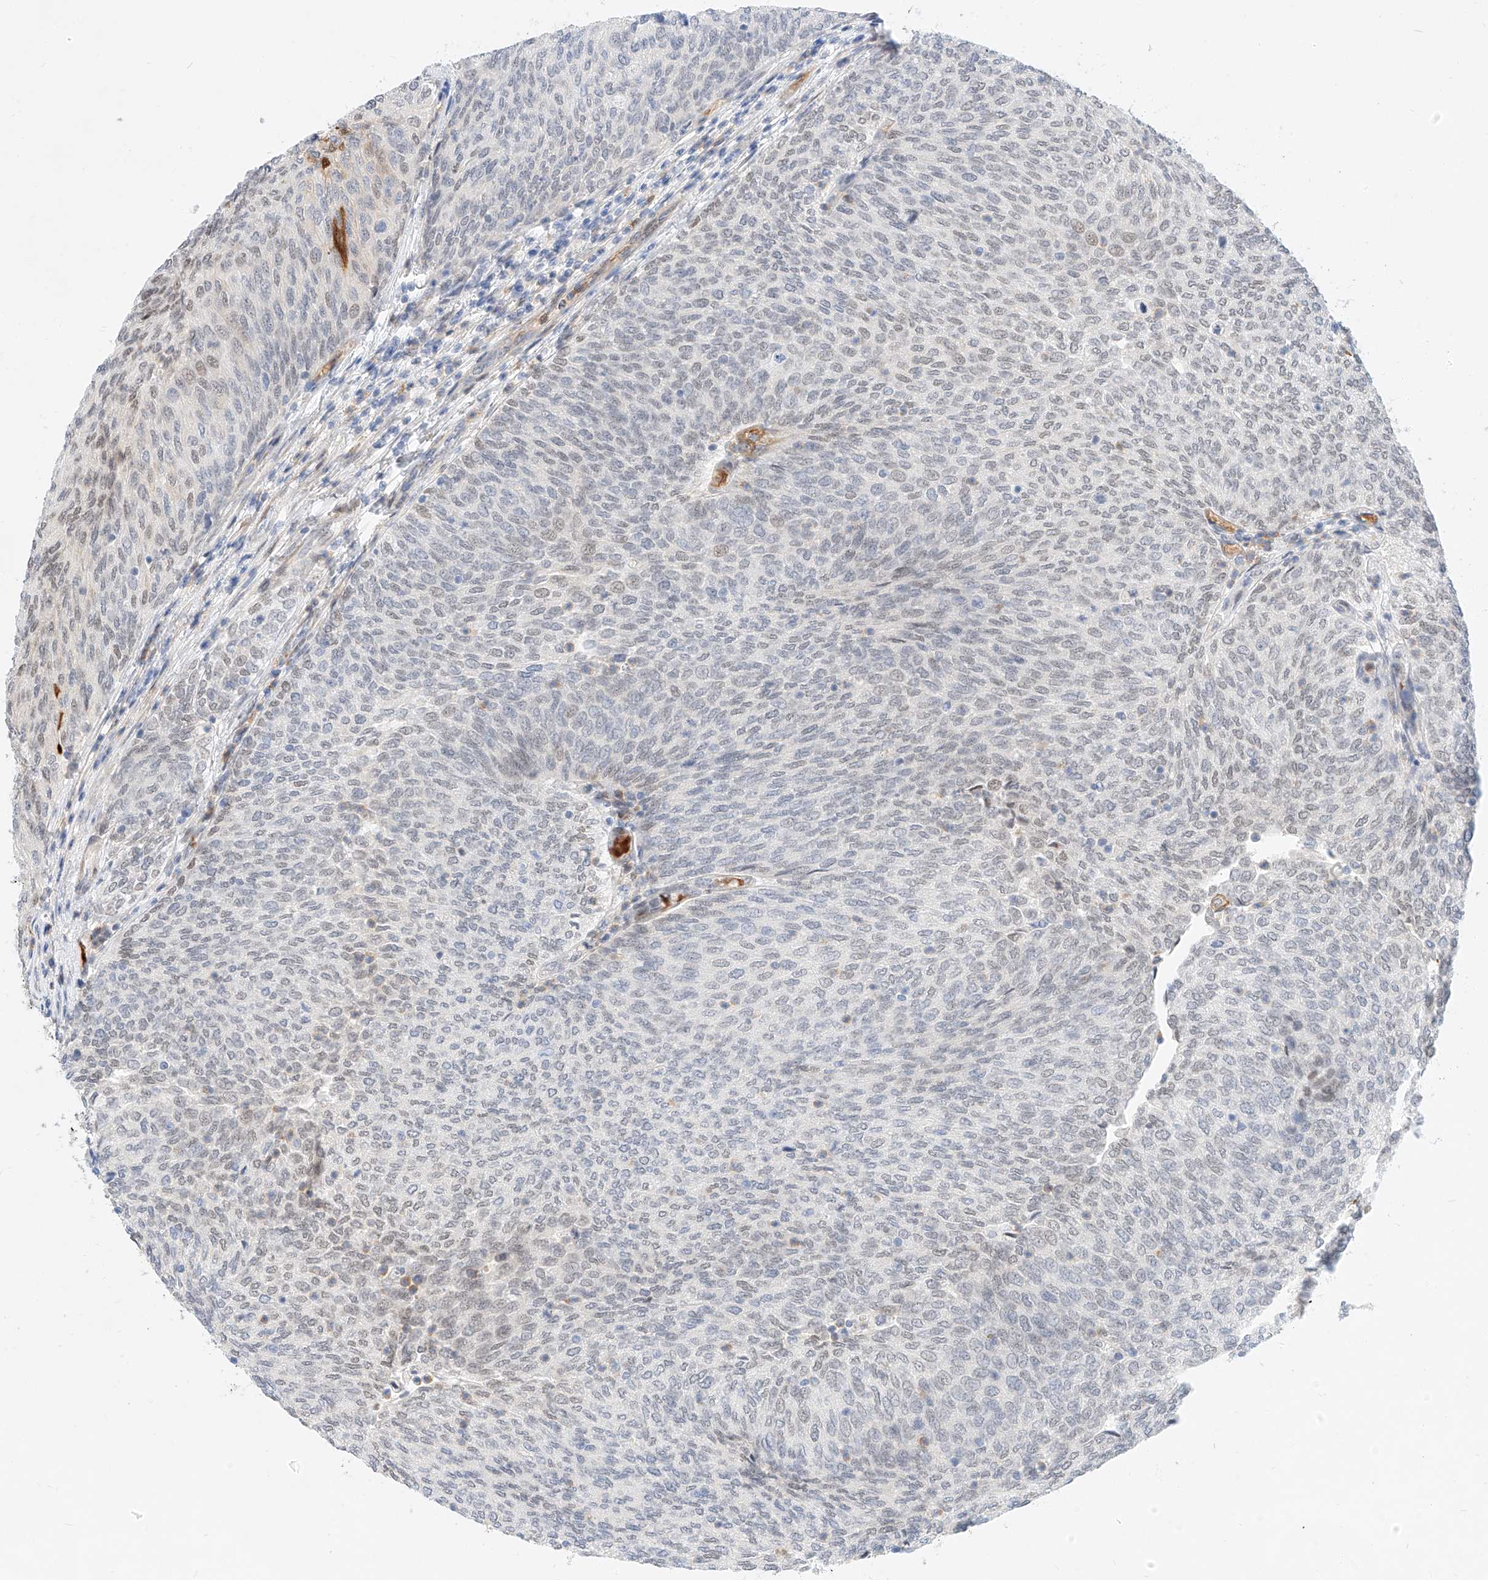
{"staining": {"intensity": "weak", "quantity": "25%-75%", "location": "nuclear"}, "tissue": "urothelial cancer", "cell_type": "Tumor cells", "image_type": "cancer", "snomed": [{"axis": "morphology", "description": "Urothelial carcinoma, Low grade"}, {"axis": "topography", "description": "Urinary bladder"}], "caption": "Low-grade urothelial carcinoma stained with a protein marker shows weak staining in tumor cells.", "gene": "CBX8", "patient": {"sex": "female", "age": 79}}